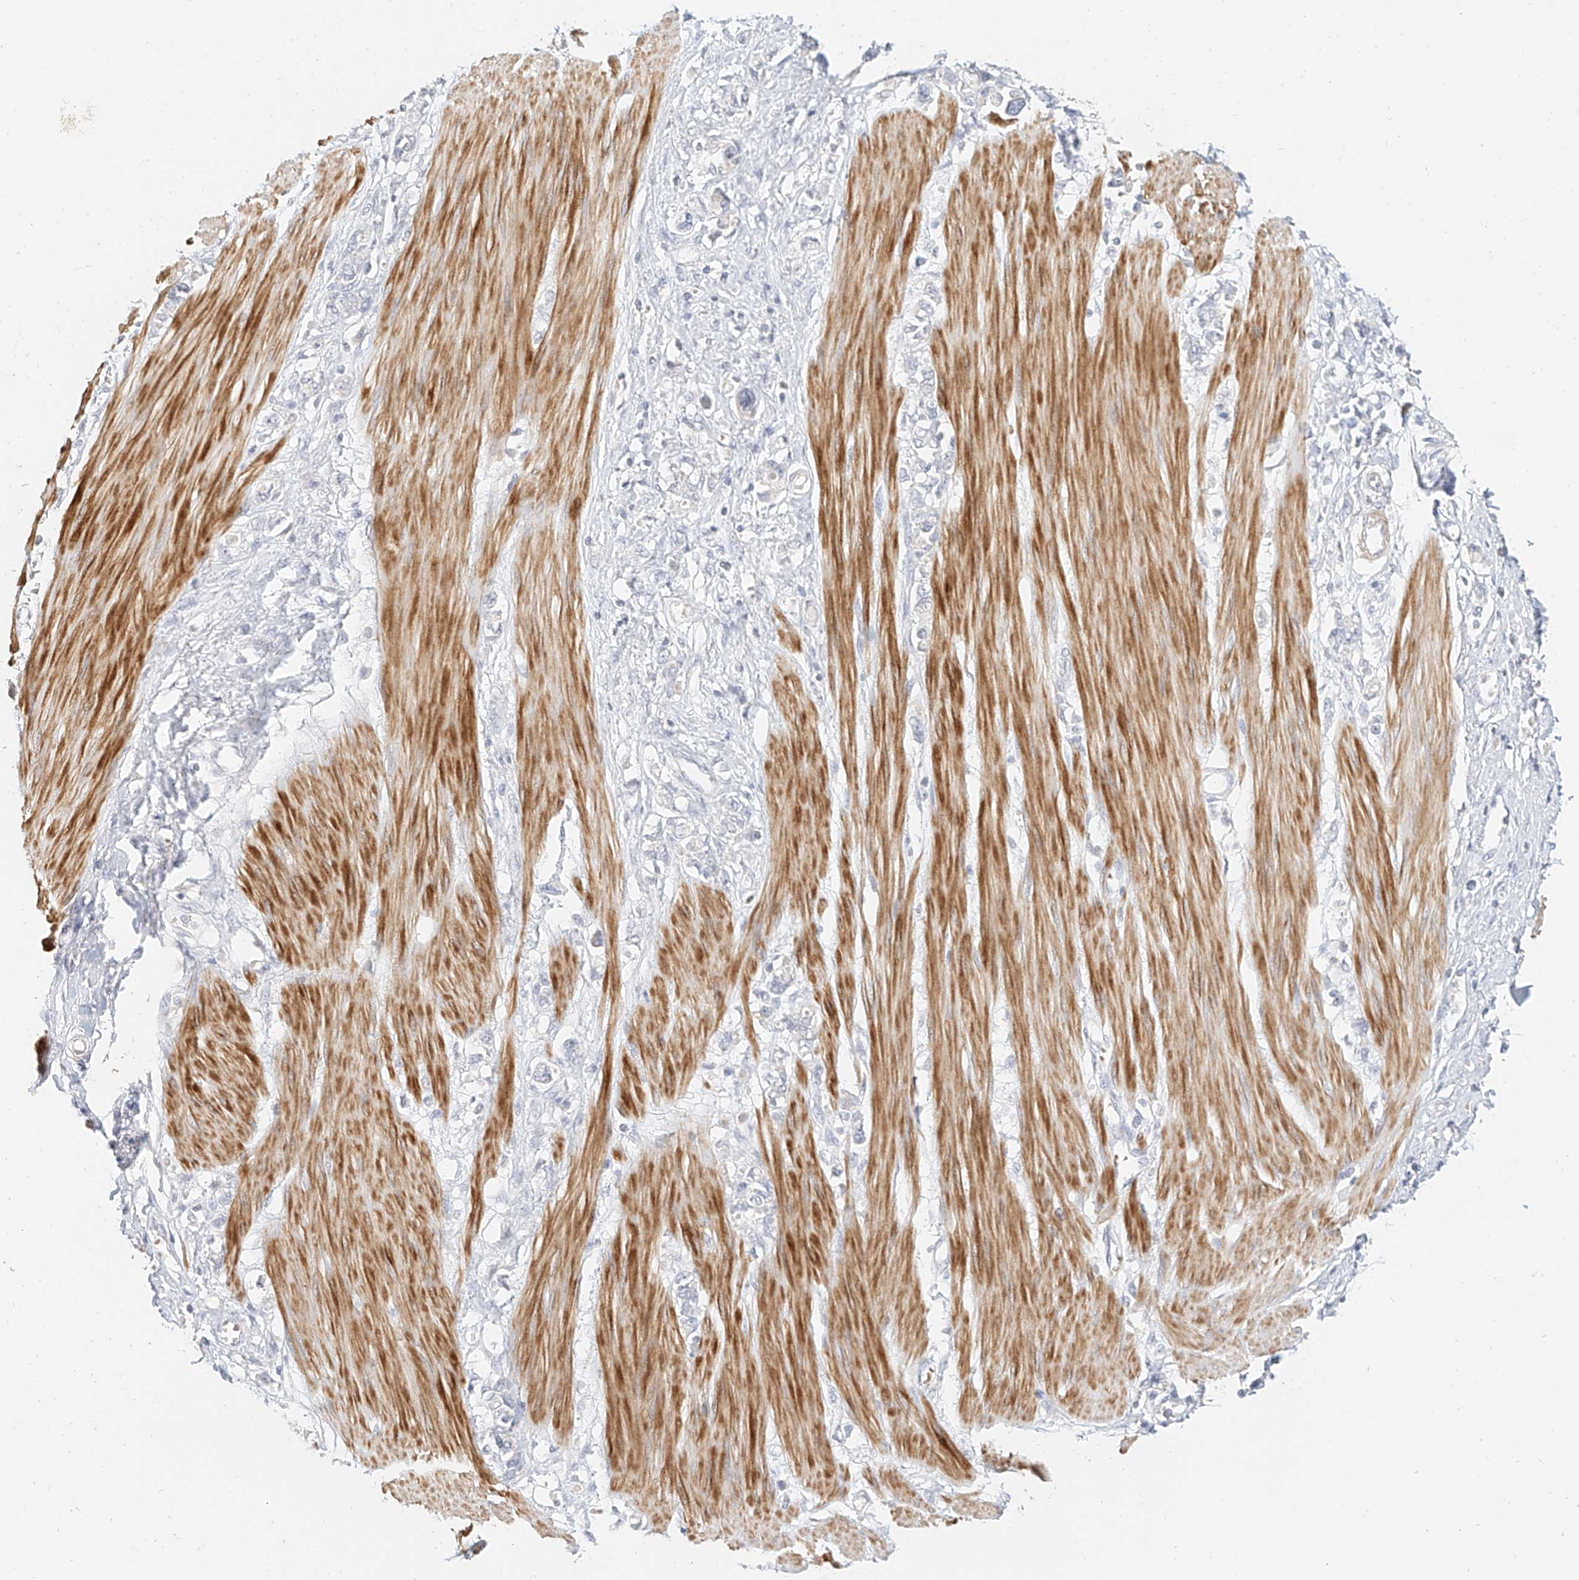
{"staining": {"intensity": "negative", "quantity": "none", "location": "none"}, "tissue": "stomach cancer", "cell_type": "Tumor cells", "image_type": "cancer", "snomed": [{"axis": "morphology", "description": "Adenocarcinoma, NOS"}, {"axis": "topography", "description": "Stomach"}], "caption": "A high-resolution micrograph shows immunohistochemistry (IHC) staining of adenocarcinoma (stomach), which displays no significant positivity in tumor cells.", "gene": "CXorf58", "patient": {"sex": "female", "age": 76}}